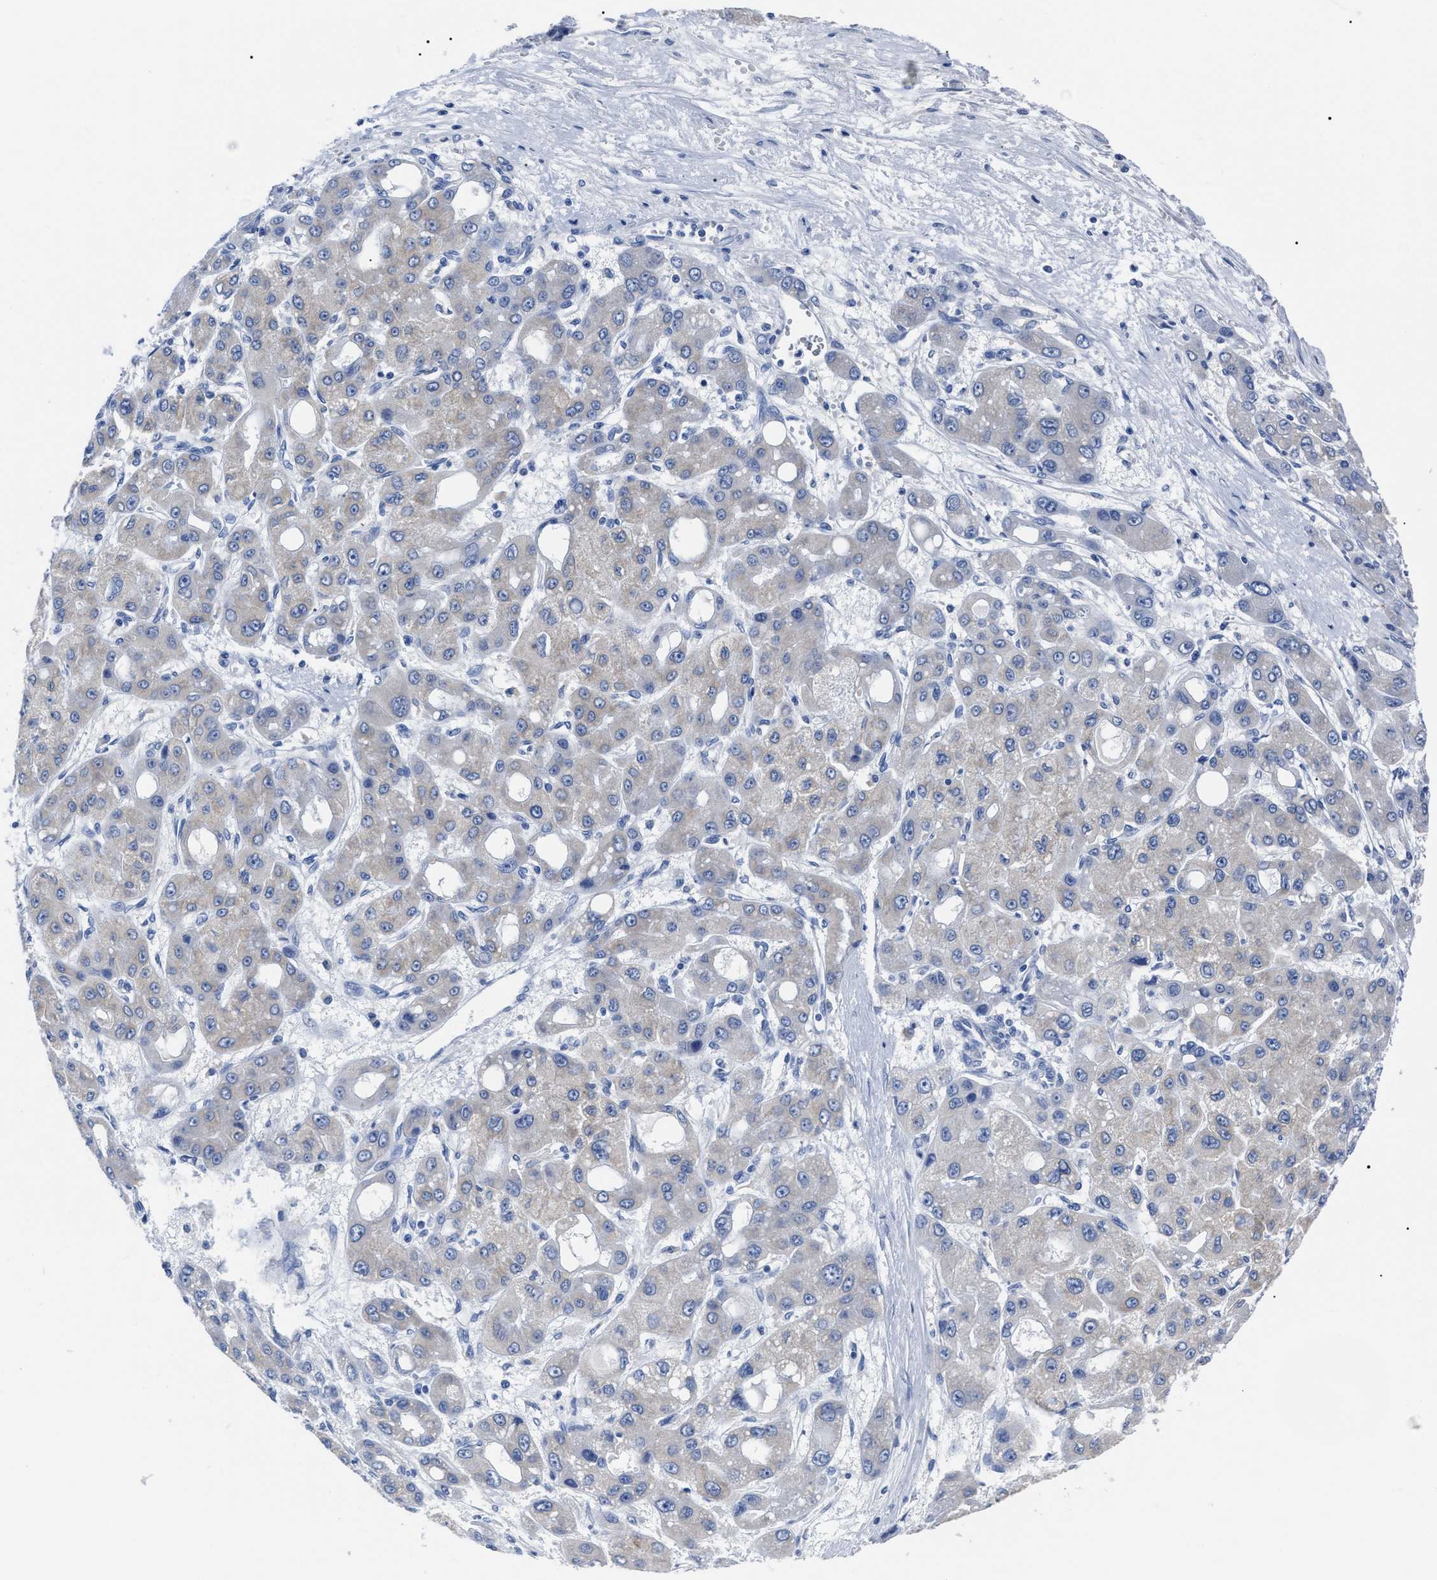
{"staining": {"intensity": "negative", "quantity": "none", "location": "none"}, "tissue": "liver cancer", "cell_type": "Tumor cells", "image_type": "cancer", "snomed": [{"axis": "morphology", "description": "Carcinoma, Hepatocellular, NOS"}, {"axis": "topography", "description": "Liver"}], "caption": "Liver hepatocellular carcinoma stained for a protein using immunohistochemistry displays no expression tumor cells.", "gene": "ALPG", "patient": {"sex": "male", "age": 55}}